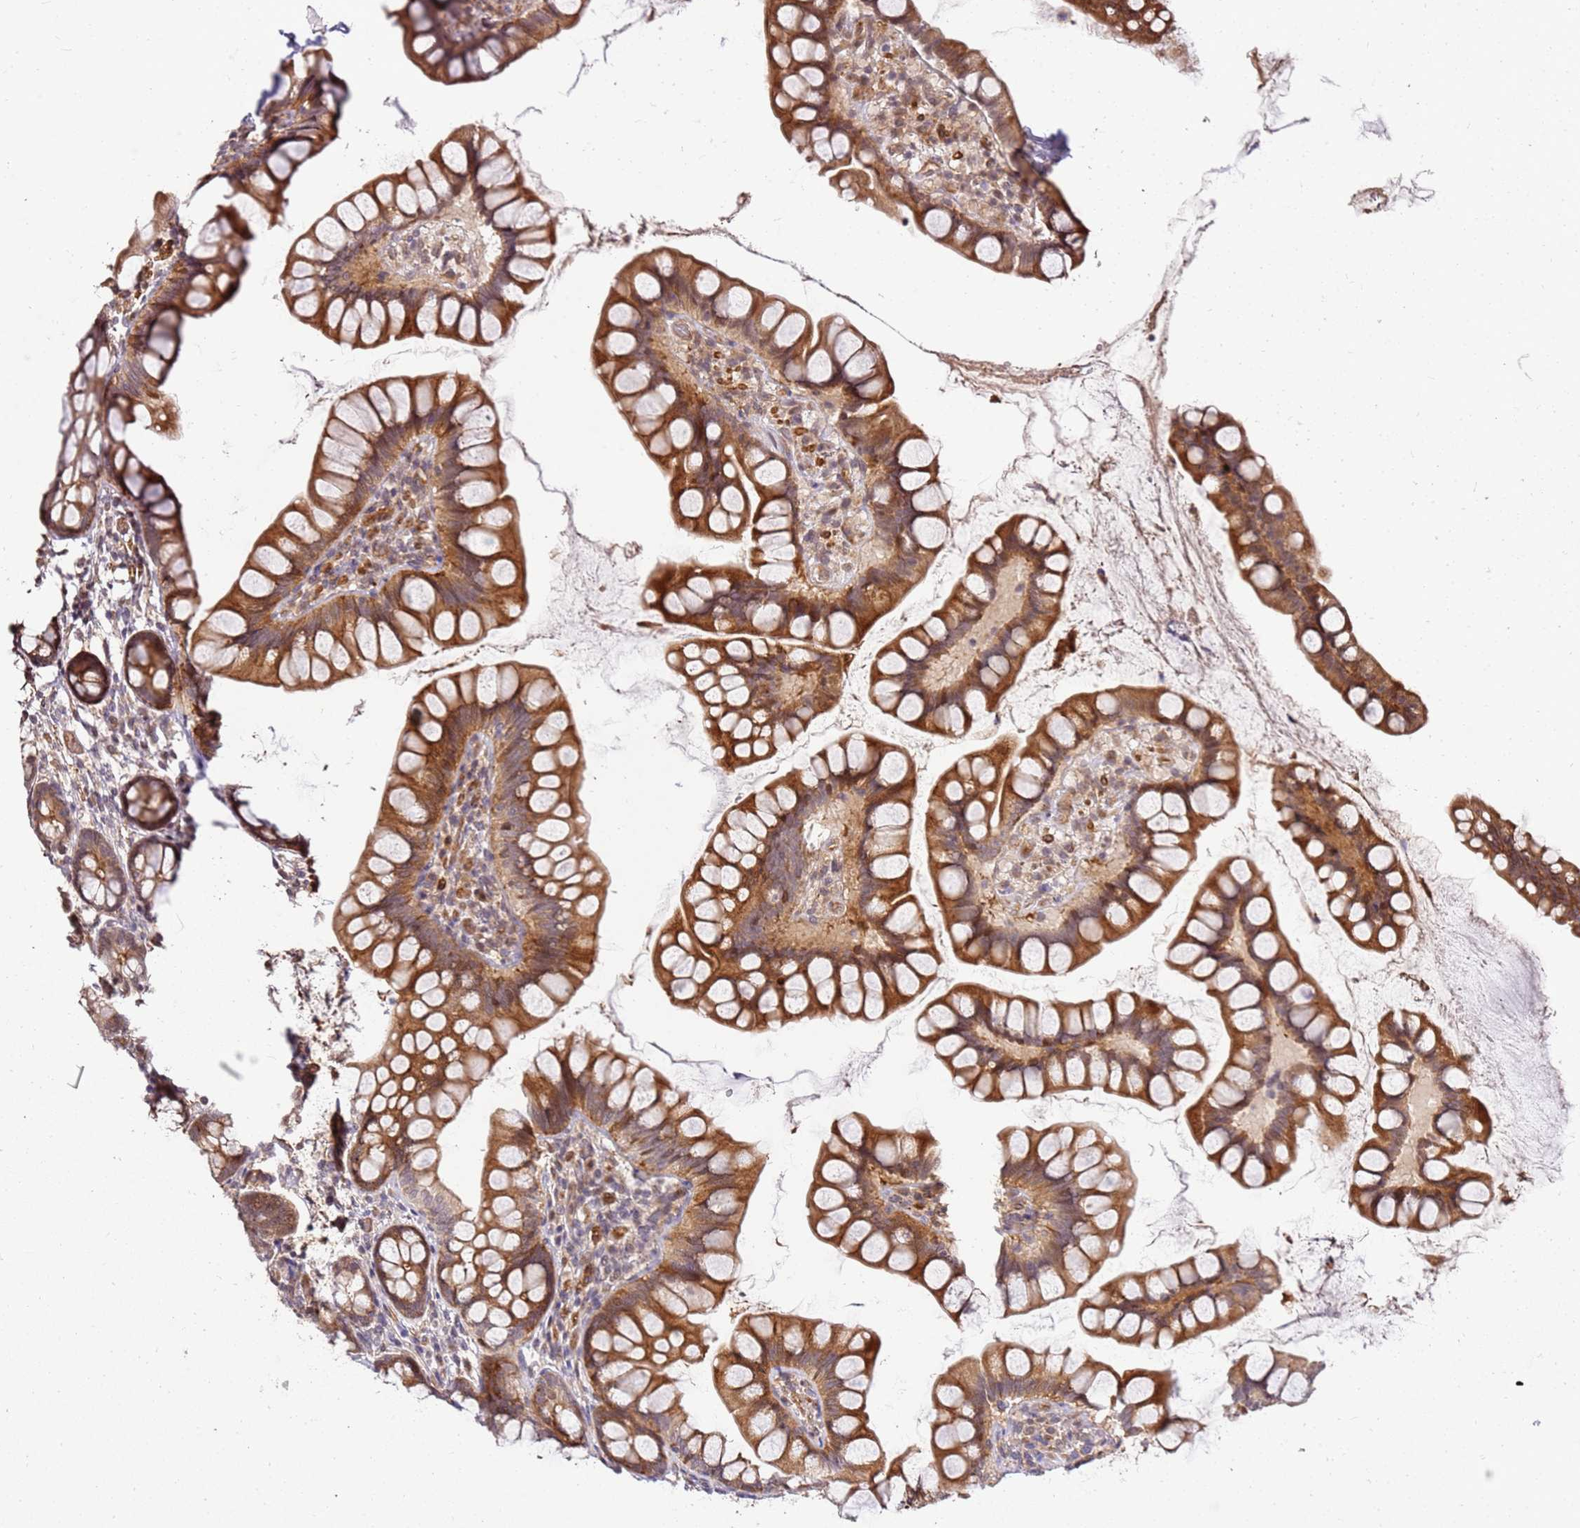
{"staining": {"intensity": "moderate", "quantity": ">75%", "location": "cytoplasmic/membranous,nuclear"}, "tissue": "small intestine", "cell_type": "Glandular cells", "image_type": "normal", "snomed": [{"axis": "morphology", "description": "Normal tissue, NOS"}, {"axis": "topography", "description": "Small intestine"}], "caption": "Immunohistochemistry (DAB) staining of unremarkable human small intestine reveals moderate cytoplasmic/membranous,nuclear protein staining in approximately >75% of glandular cells. The staining is performed using DAB brown chromogen to label protein expression. The nuclei are counter-stained blue using hematoxylin.", "gene": "ST18", "patient": {"sex": "male", "age": 70}}